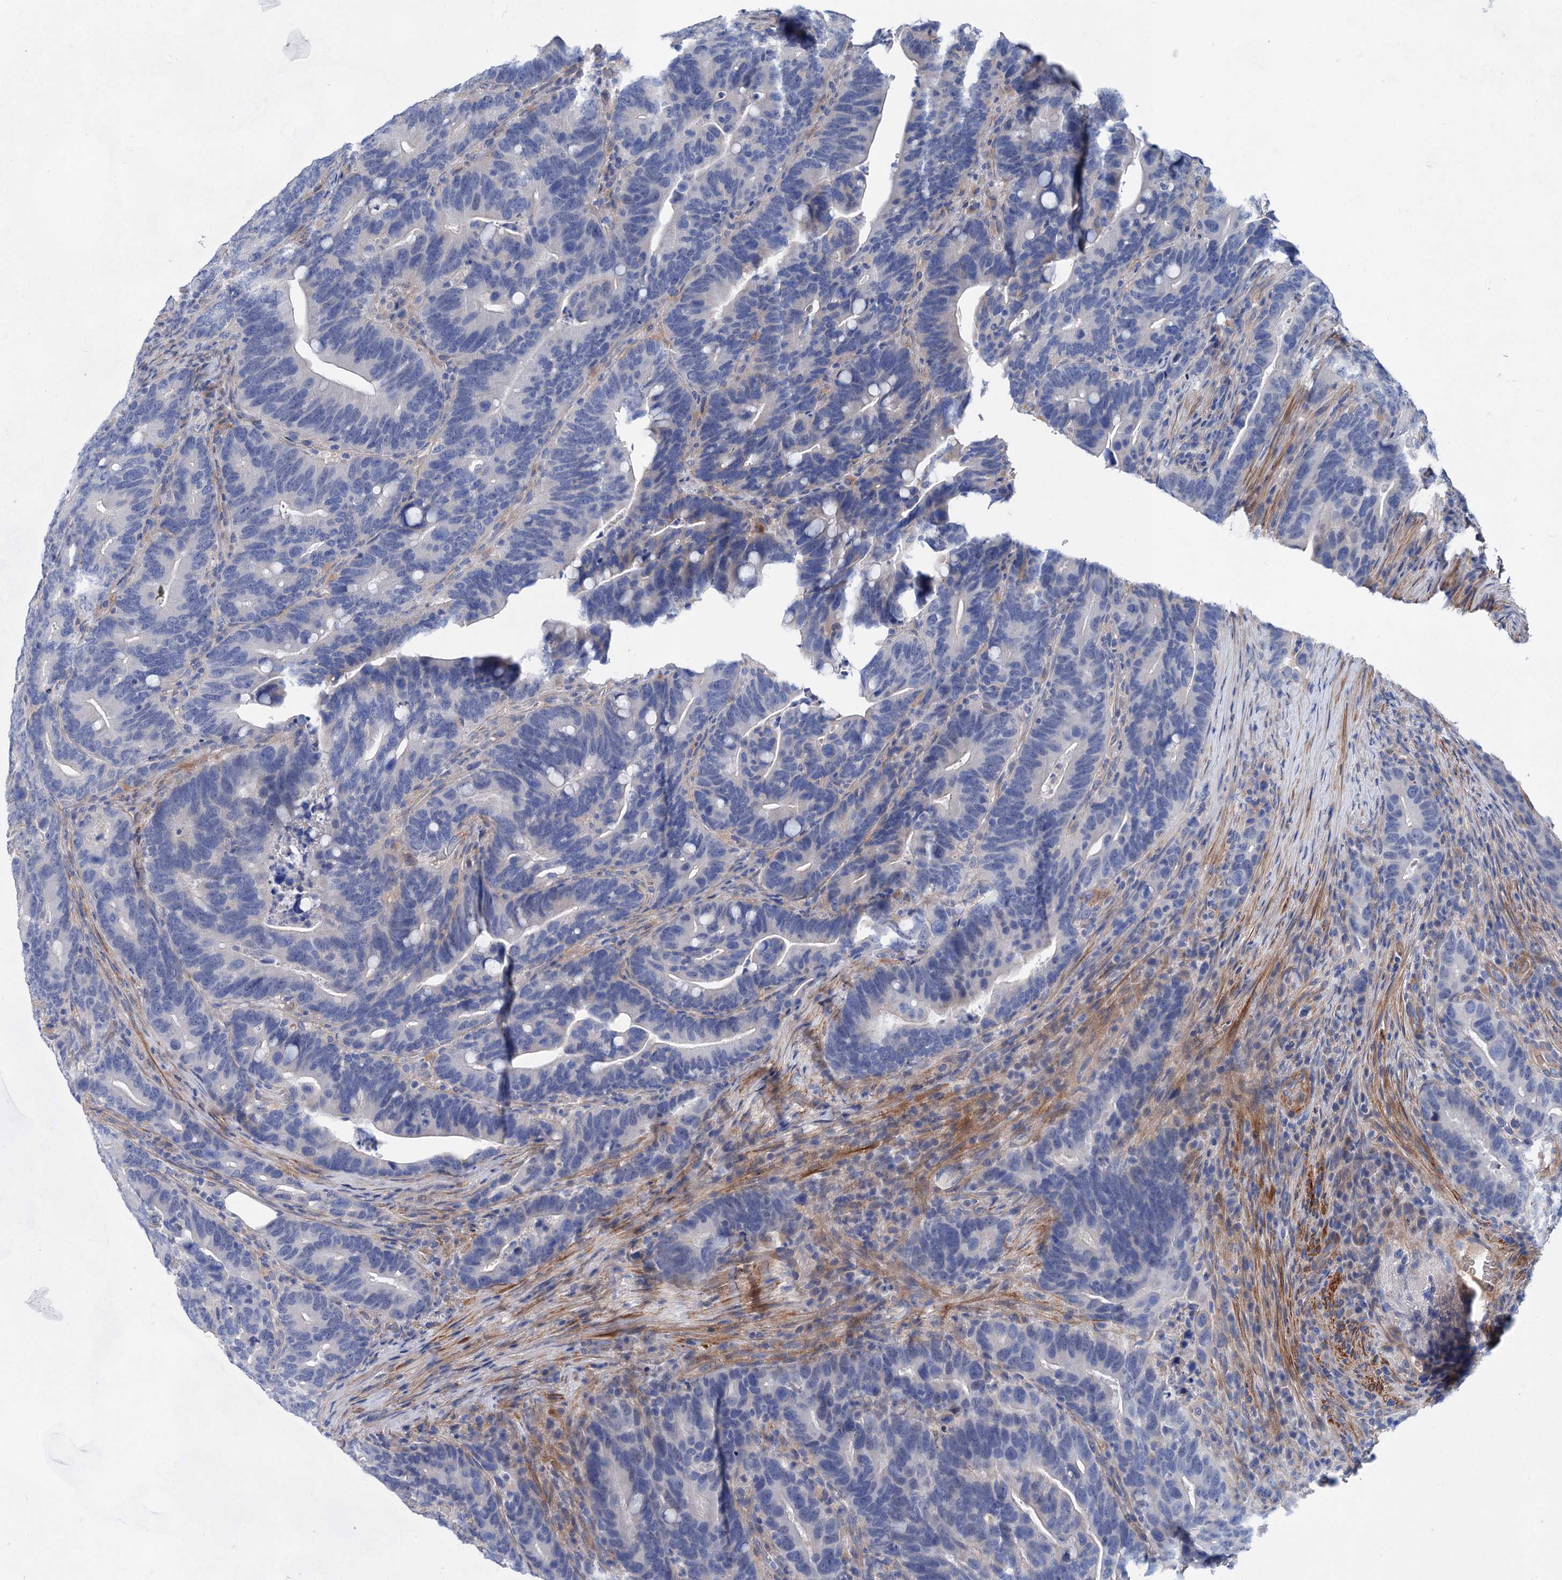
{"staining": {"intensity": "negative", "quantity": "none", "location": "none"}, "tissue": "colorectal cancer", "cell_type": "Tumor cells", "image_type": "cancer", "snomed": [{"axis": "morphology", "description": "Adenocarcinoma, NOS"}, {"axis": "topography", "description": "Colon"}], "caption": "Human colorectal cancer stained for a protein using IHC reveals no positivity in tumor cells.", "gene": "GPR155", "patient": {"sex": "female", "age": 66}}